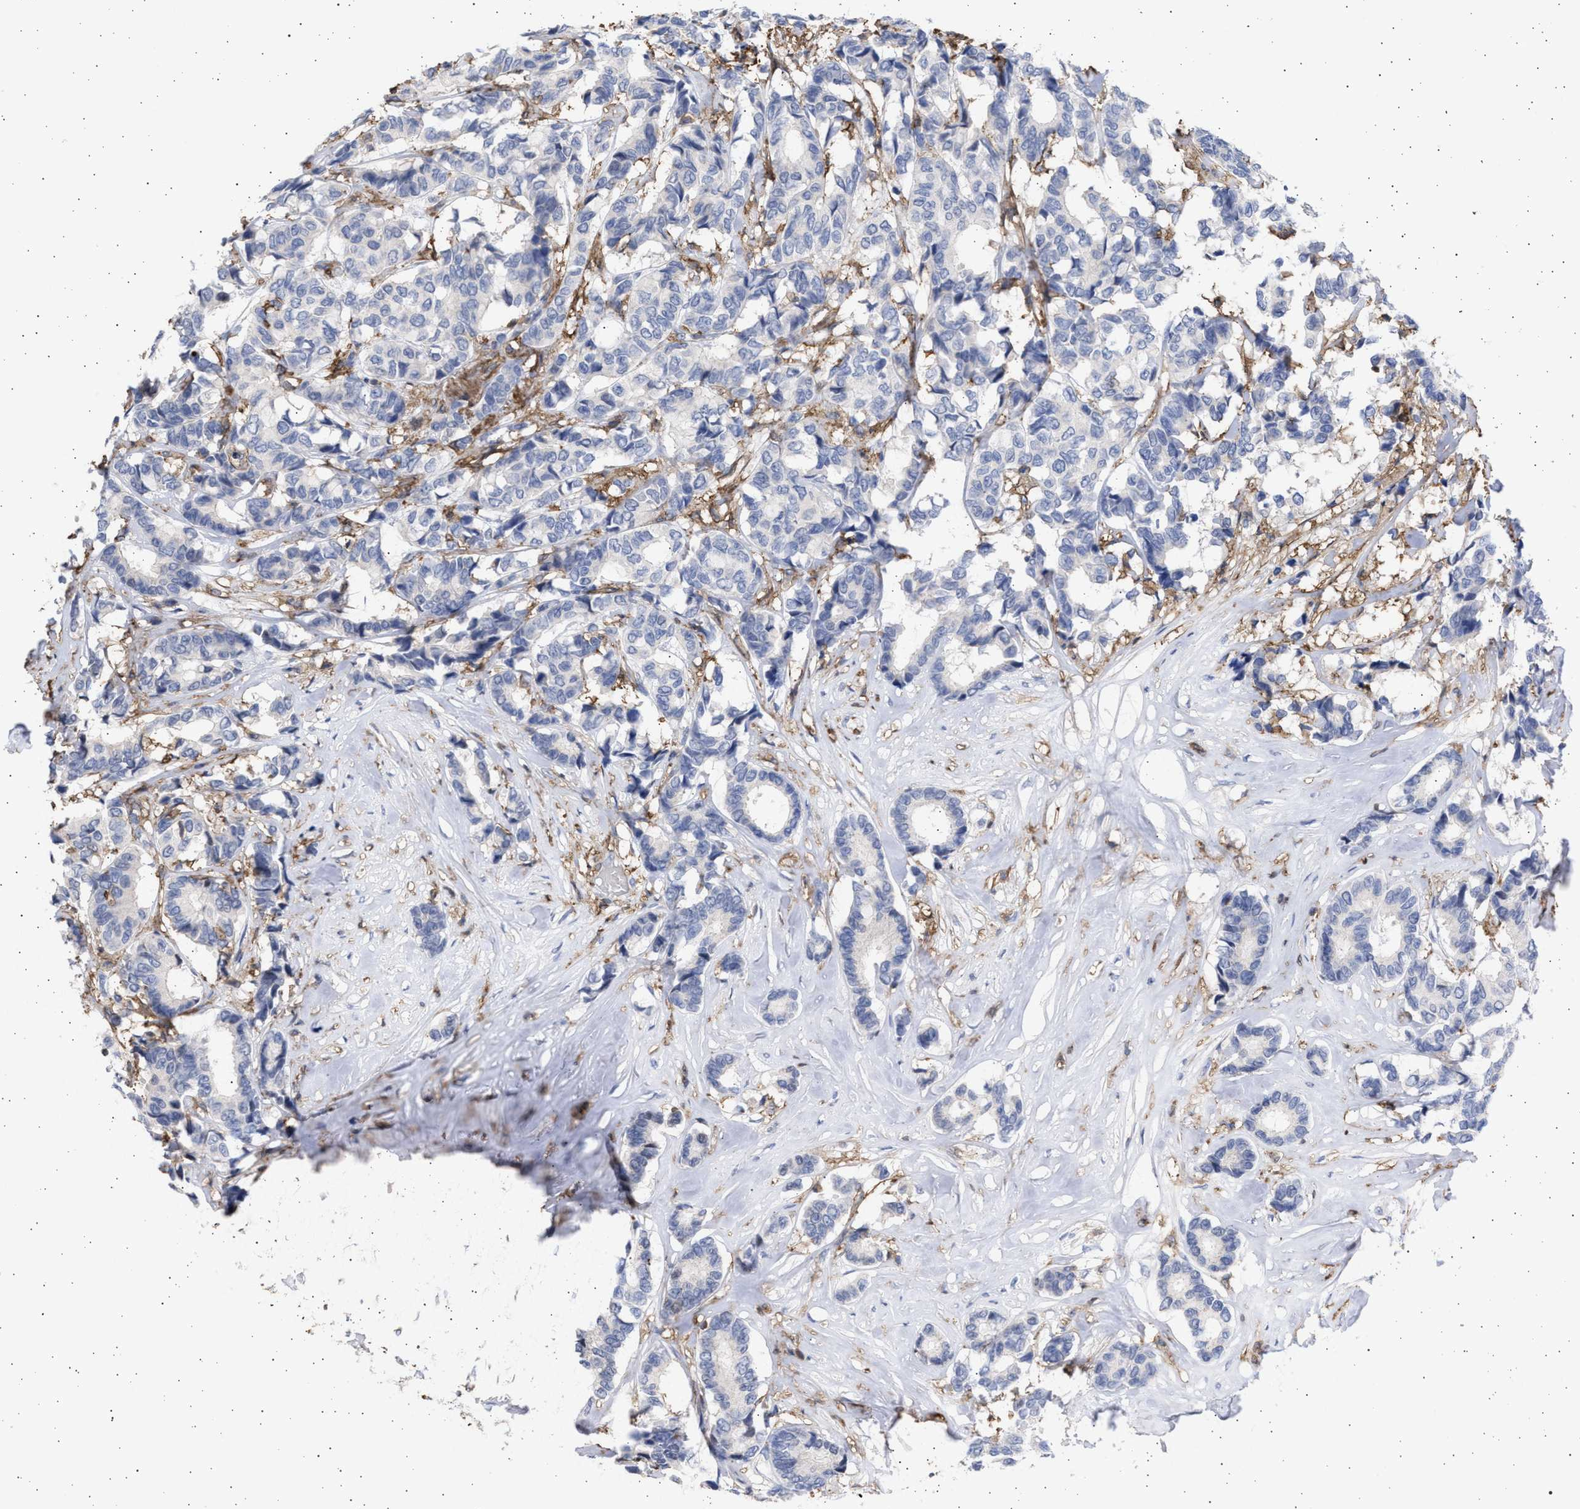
{"staining": {"intensity": "negative", "quantity": "none", "location": "none"}, "tissue": "breast cancer", "cell_type": "Tumor cells", "image_type": "cancer", "snomed": [{"axis": "morphology", "description": "Duct carcinoma"}, {"axis": "topography", "description": "Breast"}], "caption": "Breast cancer was stained to show a protein in brown. There is no significant expression in tumor cells.", "gene": "FCER1A", "patient": {"sex": "female", "age": 87}}